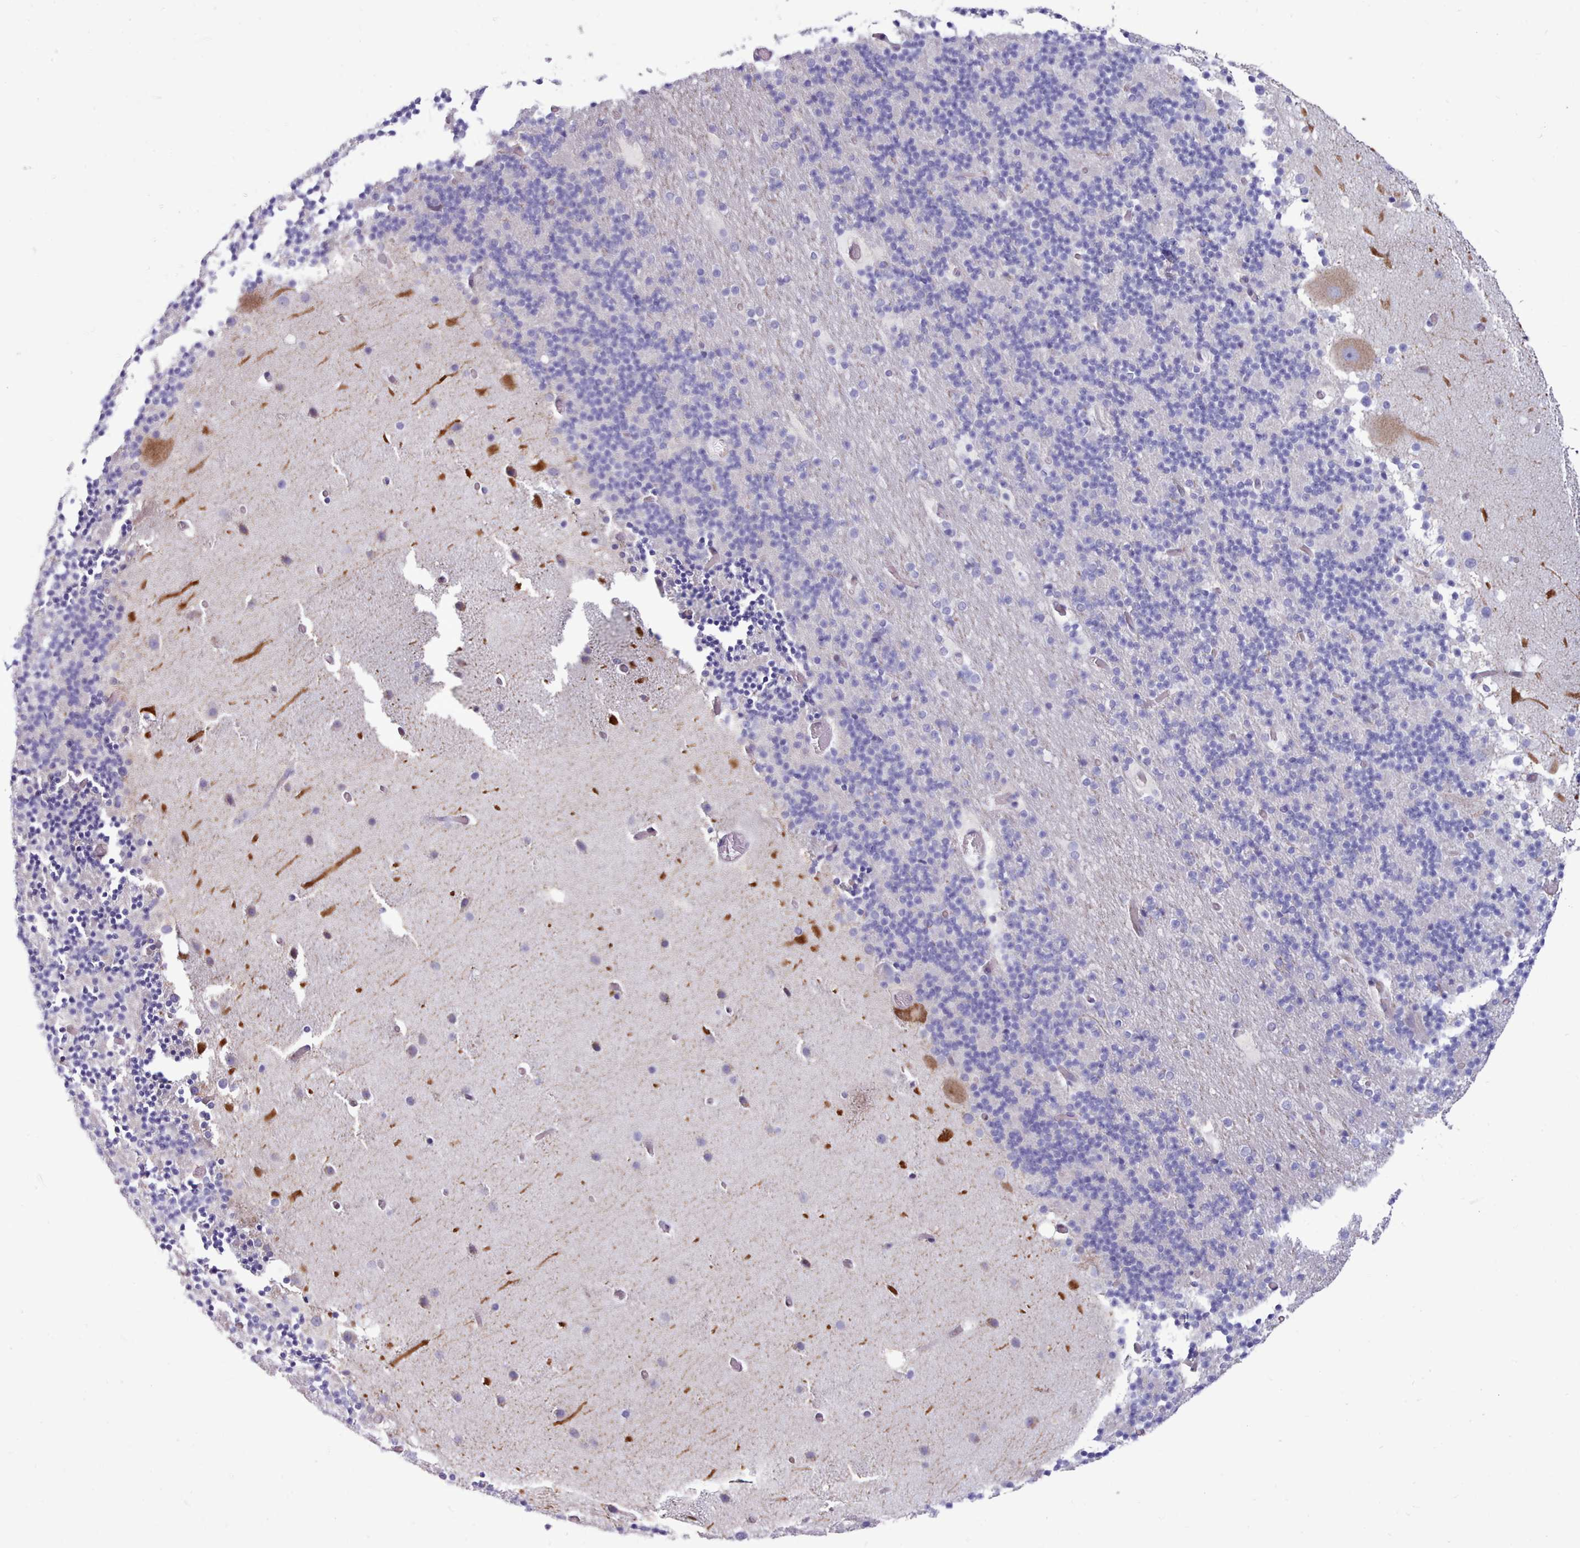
{"staining": {"intensity": "negative", "quantity": "none", "location": "none"}, "tissue": "cerebellum", "cell_type": "Cells in granular layer", "image_type": "normal", "snomed": [{"axis": "morphology", "description": "Normal tissue, NOS"}, {"axis": "topography", "description": "Cerebellum"}], "caption": "Cells in granular layer show no significant expression in normal cerebellum. The staining is performed using DAB (3,3'-diaminobenzidine) brown chromogen with nuclei counter-stained in using hematoxylin.", "gene": "TMEM253", "patient": {"sex": "male", "age": 57}}